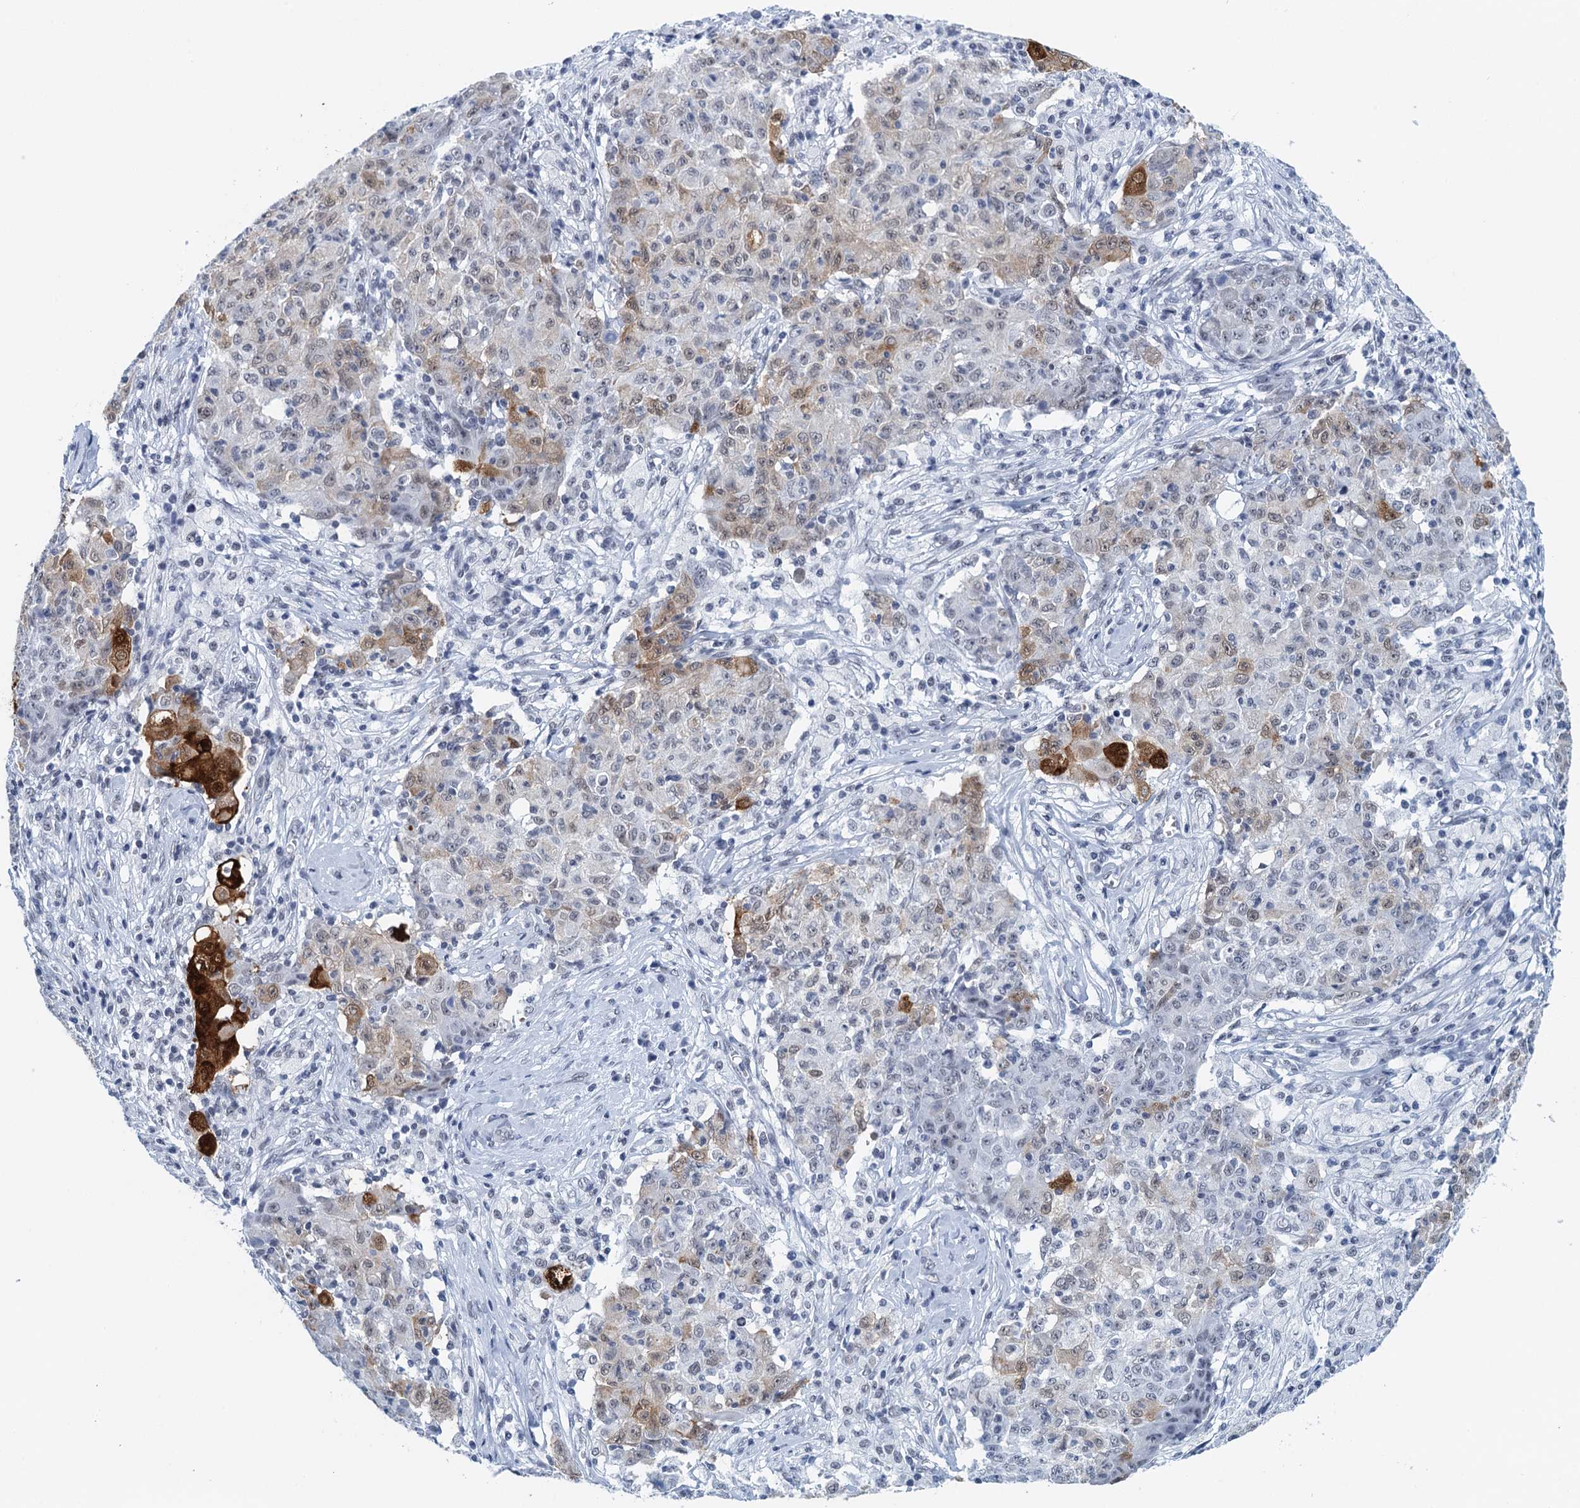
{"staining": {"intensity": "strong", "quantity": "<25%", "location": "cytoplasmic/membranous,nuclear"}, "tissue": "ovarian cancer", "cell_type": "Tumor cells", "image_type": "cancer", "snomed": [{"axis": "morphology", "description": "Carcinoma, endometroid"}, {"axis": "topography", "description": "Ovary"}], "caption": "Immunohistochemistry histopathology image of neoplastic tissue: ovarian cancer stained using IHC displays medium levels of strong protein expression localized specifically in the cytoplasmic/membranous and nuclear of tumor cells, appearing as a cytoplasmic/membranous and nuclear brown color.", "gene": "EPS8L1", "patient": {"sex": "female", "age": 42}}